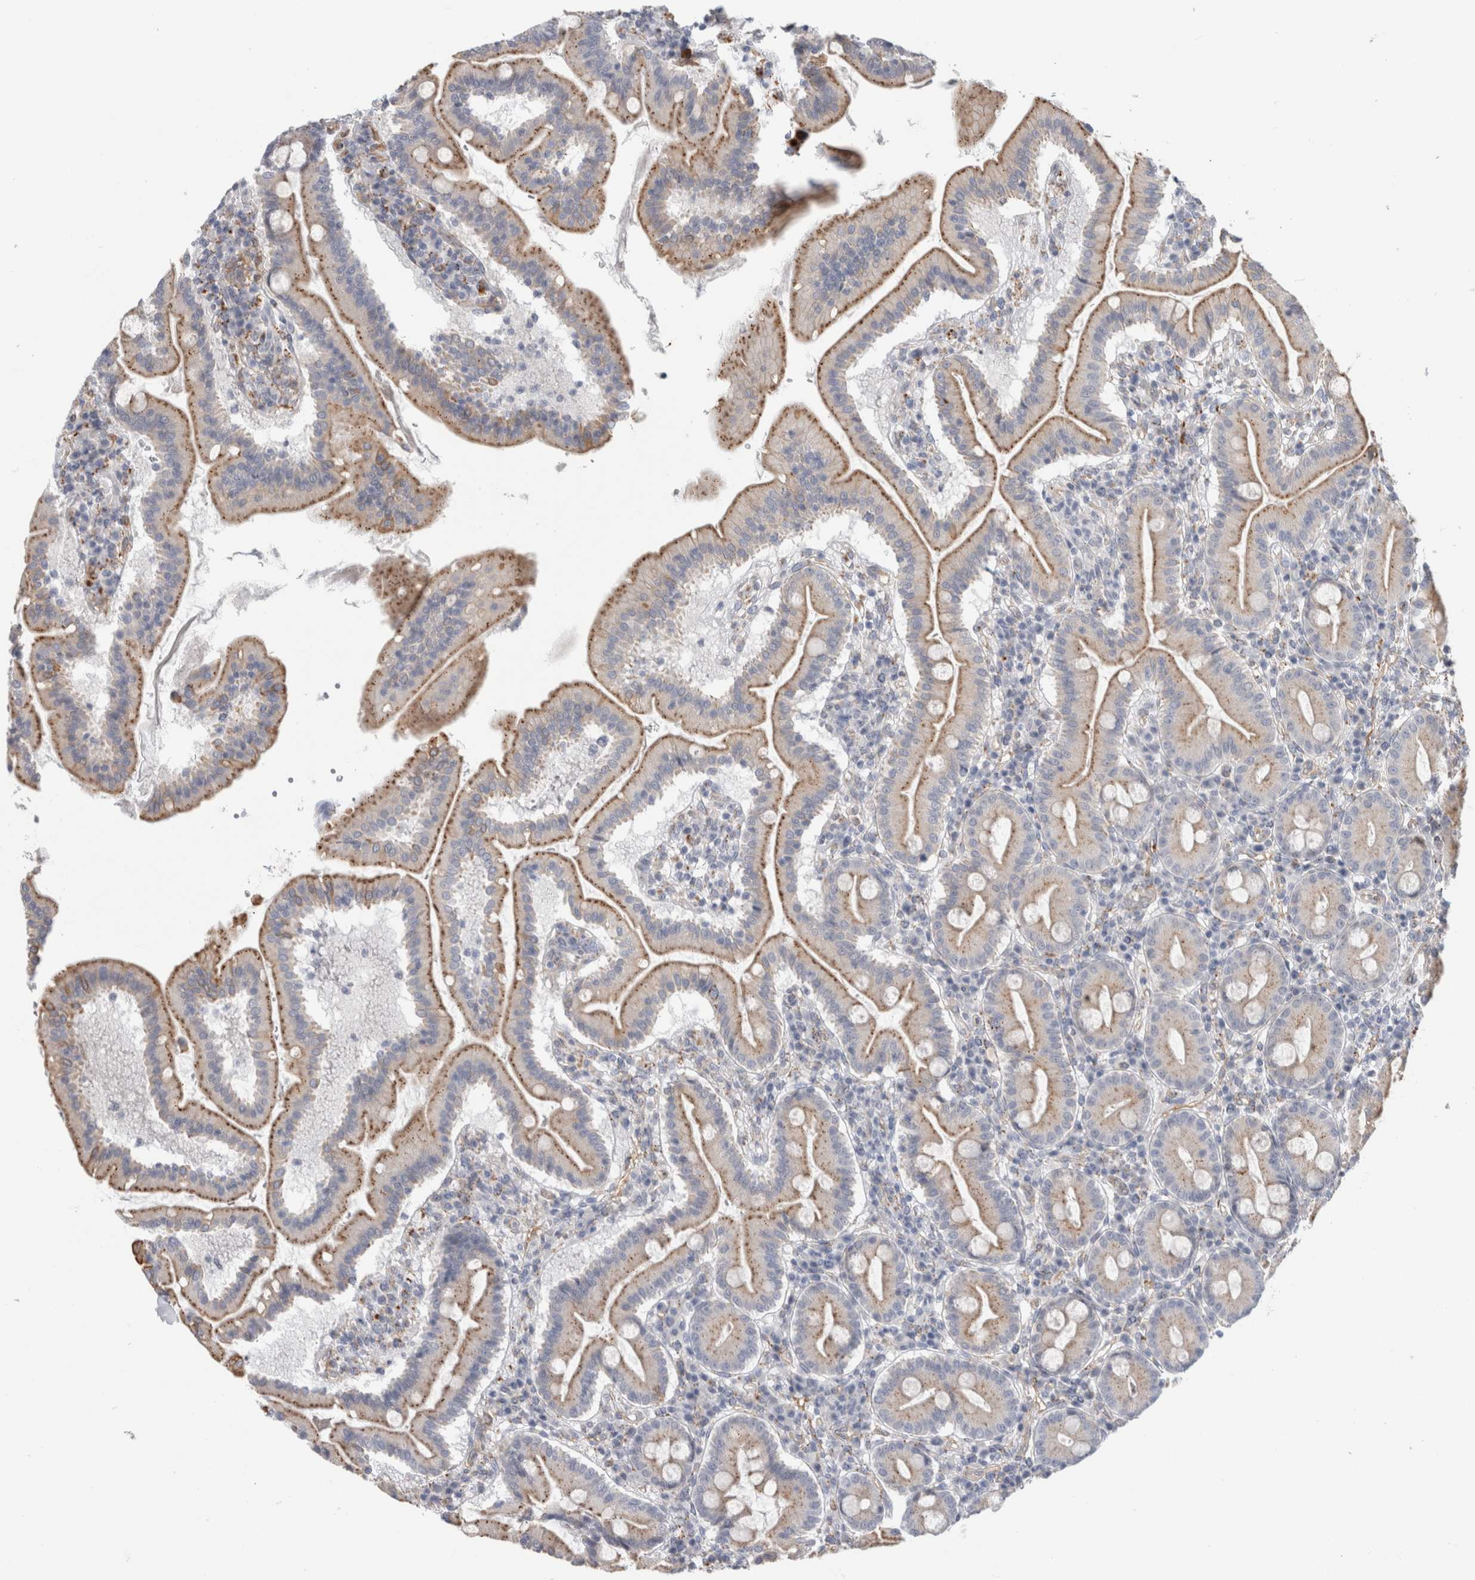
{"staining": {"intensity": "moderate", "quantity": ">75%", "location": "cytoplasmic/membranous"}, "tissue": "duodenum", "cell_type": "Glandular cells", "image_type": "normal", "snomed": [{"axis": "morphology", "description": "Normal tissue, NOS"}, {"axis": "topography", "description": "Duodenum"}], "caption": "Immunohistochemical staining of normal duodenum exhibits medium levels of moderate cytoplasmic/membranous expression in approximately >75% of glandular cells. The staining is performed using DAB brown chromogen to label protein expression. The nuclei are counter-stained blue using hematoxylin.", "gene": "ANKMY1", "patient": {"sex": "male", "age": 50}}